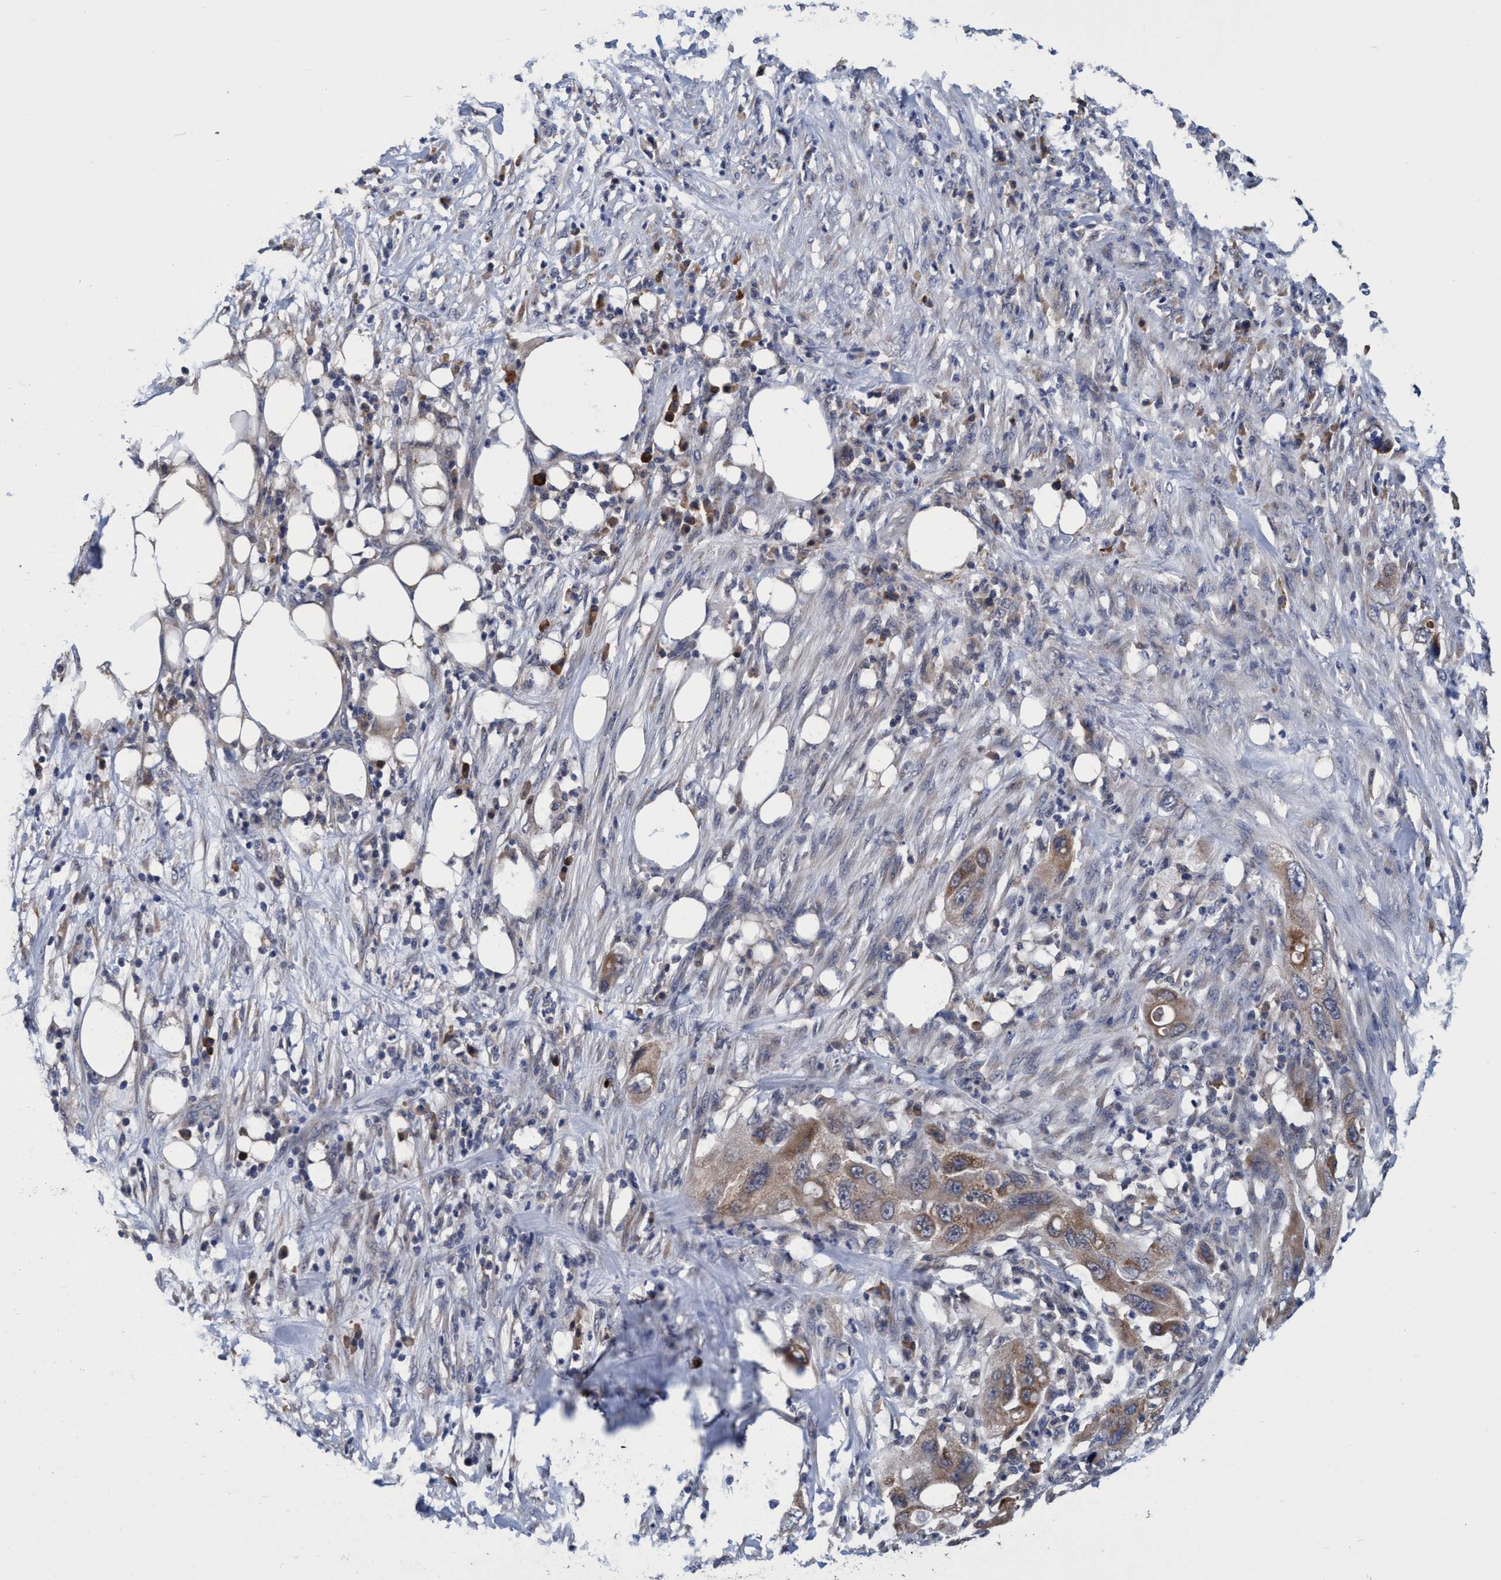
{"staining": {"intensity": "weak", "quantity": ">75%", "location": "cytoplasmic/membranous"}, "tissue": "pancreatic cancer", "cell_type": "Tumor cells", "image_type": "cancer", "snomed": [{"axis": "morphology", "description": "Adenocarcinoma, NOS"}, {"axis": "topography", "description": "Pancreas"}], "caption": "Adenocarcinoma (pancreatic) tissue displays weak cytoplasmic/membranous expression in approximately >75% of tumor cells", "gene": "CALCOCO2", "patient": {"sex": "female", "age": 78}}